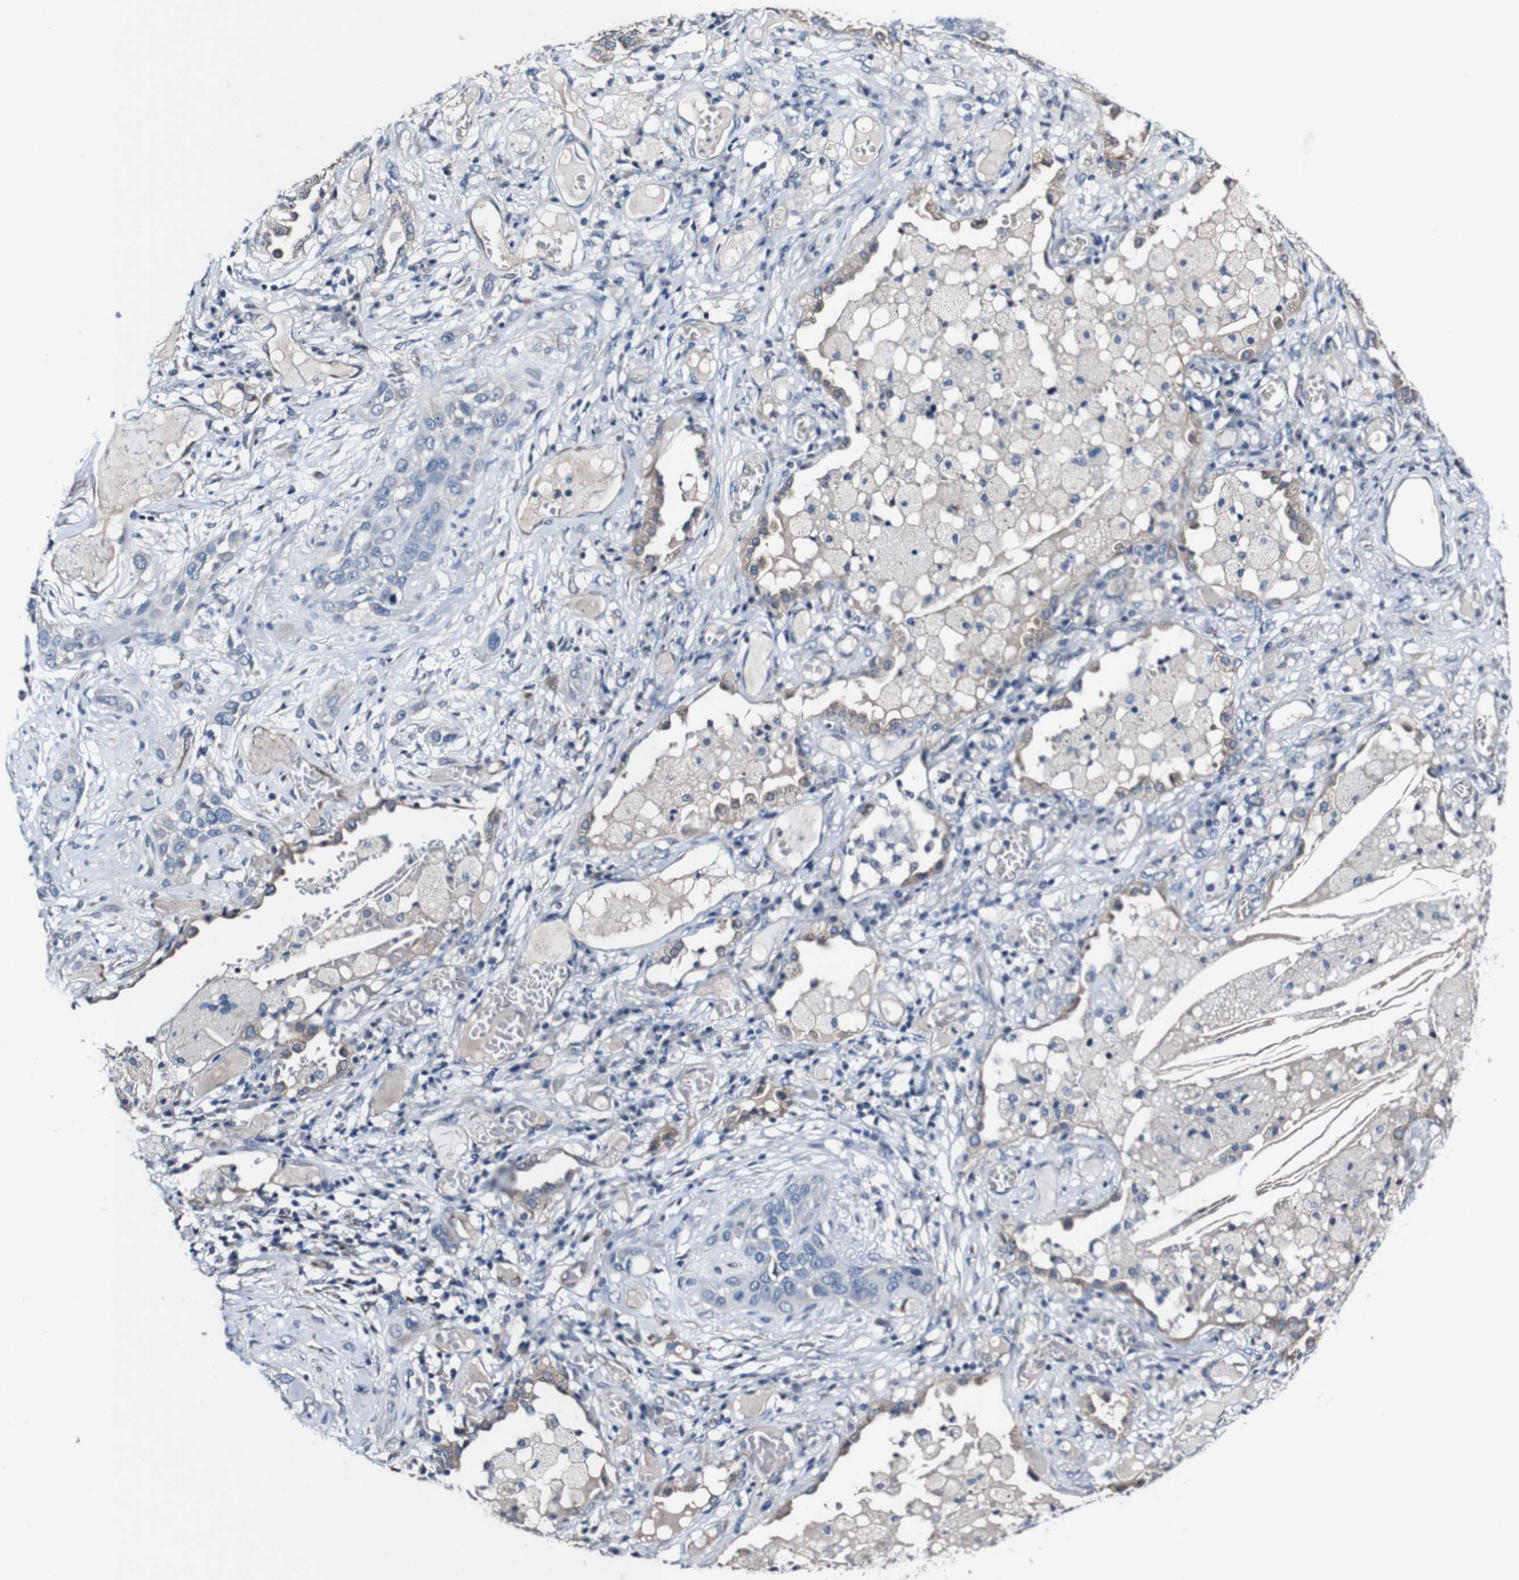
{"staining": {"intensity": "weak", "quantity": ">75%", "location": "cytoplasmic/membranous"}, "tissue": "lung cancer", "cell_type": "Tumor cells", "image_type": "cancer", "snomed": [{"axis": "morphology", "description": "Squamous cell carcinoma, NOS"}, {"axis": "topography", "description": "Lung"}], "caption": "Immunohistochemical staining of lung squamous cell carcinoma demonstrates low levels of weak cytoplasmic/membranous positivity in about >75% of tumor cells.", "gene": "GRAMD1A", "patient": {"sex": "male", "age": 71}}